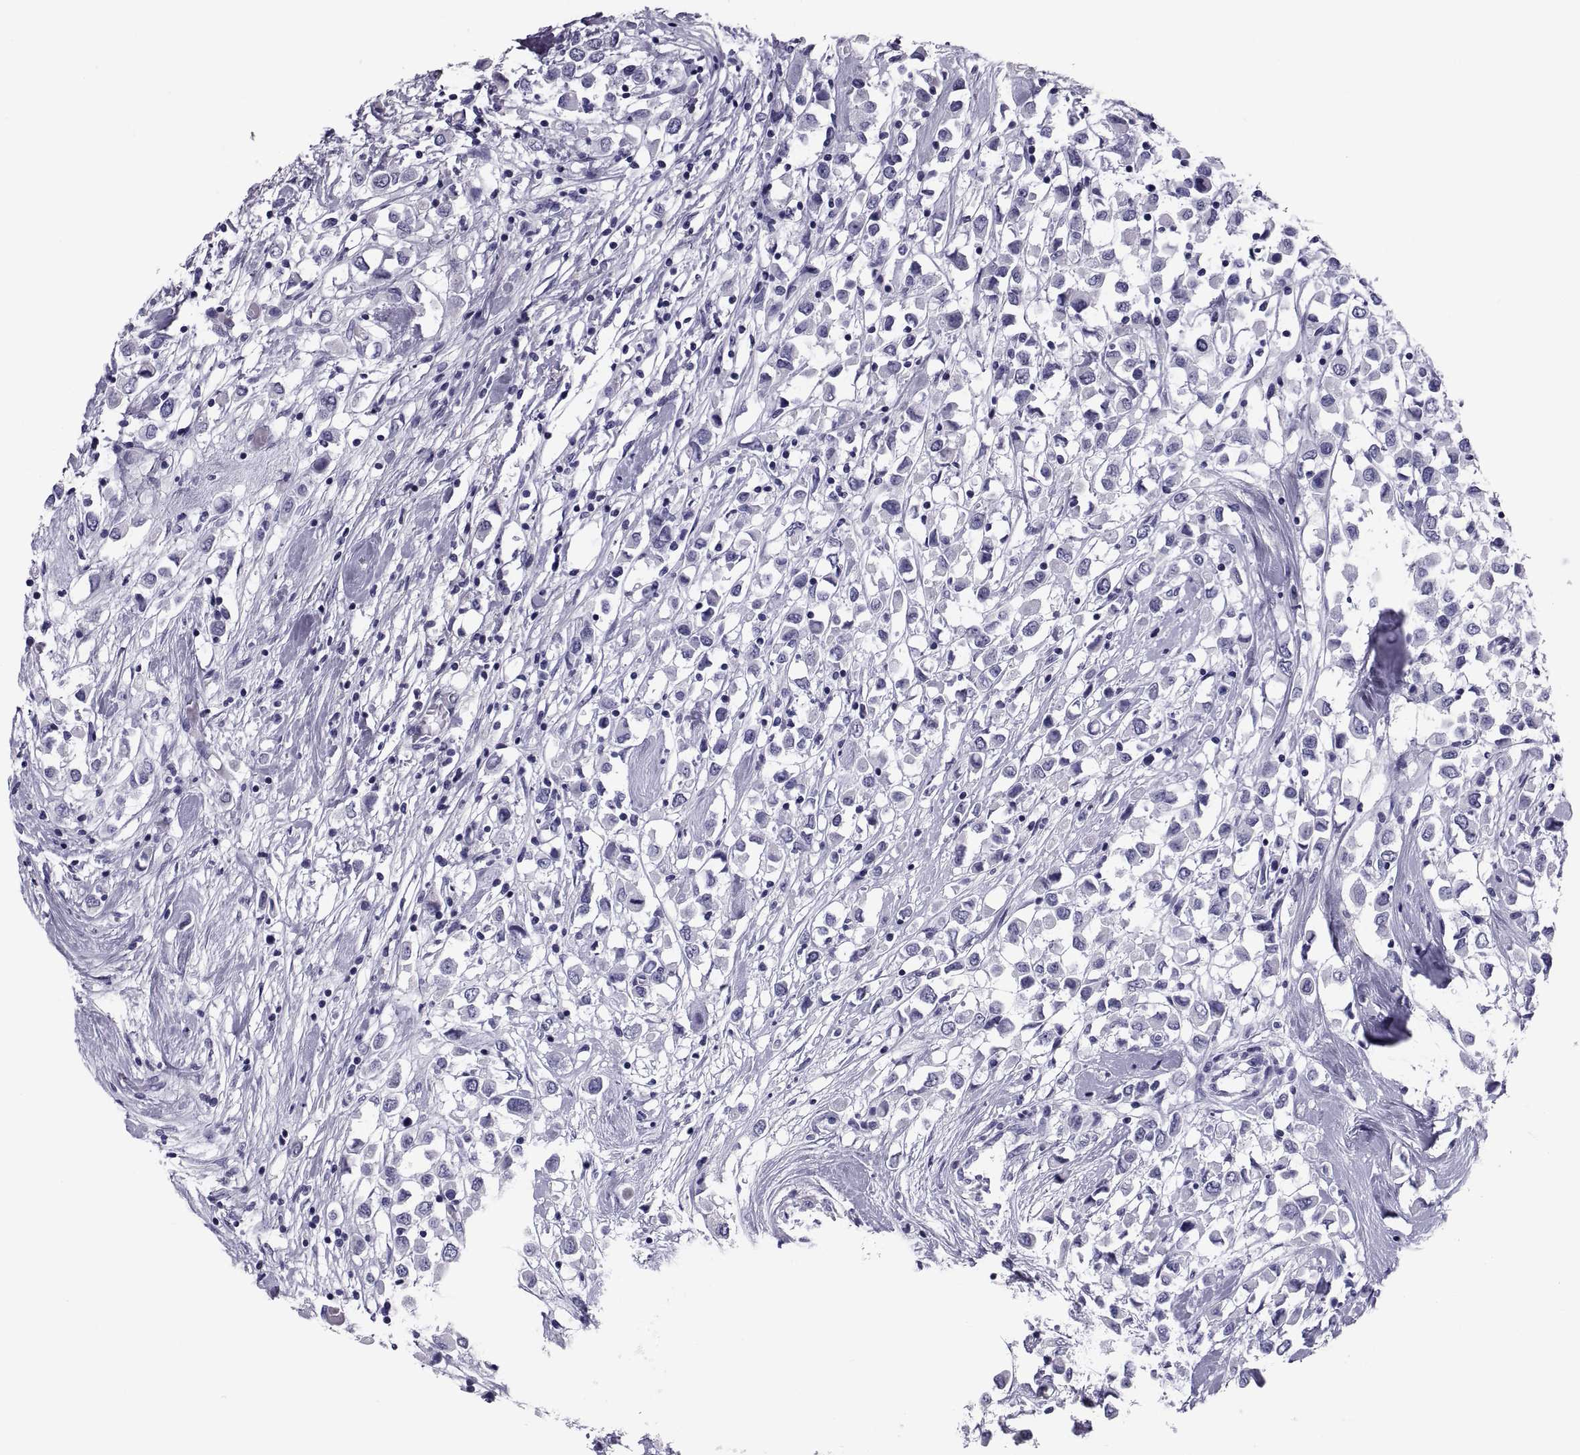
{"staining": {"intensity": "negative", "quantity": "none", "location": "none"}, "tissue": "breast cancer", "cell_type": "Tumor cells", "image_type": "cancer", "snomed": [{"axis": "morphology", "description": "Duct carcinoma"}, {"axis": "topography", "description": "Breast"}], "caption": "High power microscopy micrograph of an IHC micrograph of breast invasive ductal carcinoma, revealing no significant staining in tumor cells. (IHC, brightfield microscopy, high magnification).", "gene": "CRISP1", "patient": {"sex": "female", "age": 61}}